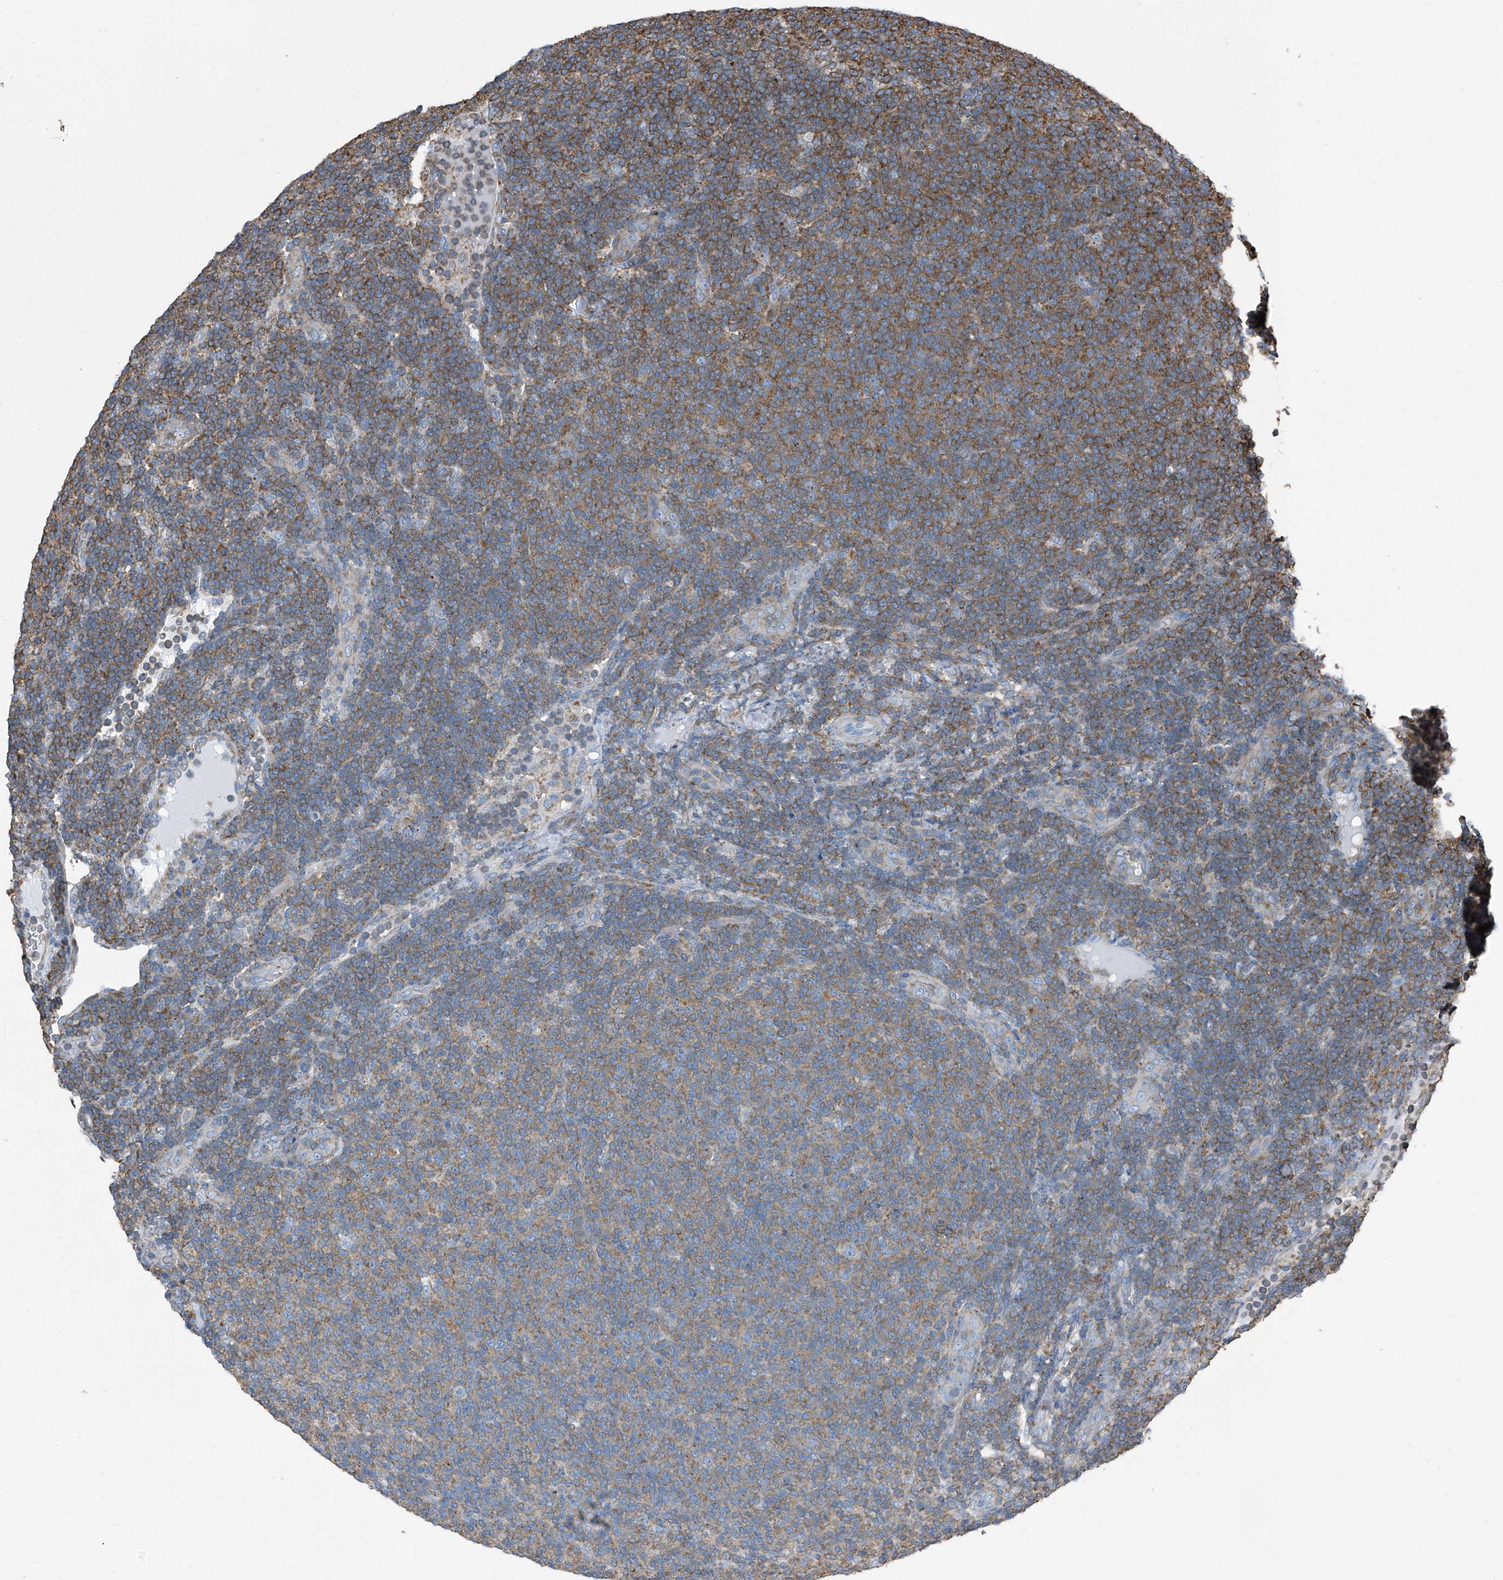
{"staining": {"intensity": "moderate", "quantity": "25%-75%", "location": "cytoplasmic/membranous"}, "tissue": "lymphoma", "cell_type": "Tumor cells", "image_type": "cancer", "snomed": [{"axis": "morphology", "description": "Malignant lymphoma, non-Hodgkin's type, Low grade"}, {"axis": "topography", "description": "Lymph node"}], "caption": "Immunohistochemistry (DAB) staining of lymphoma displays moderate cytoplasmic/membranous protein expression in approximately 25%-75% of tumor cells.", "gene": "SEPTIN7", "patient": {"sex": "male", "age": 66}}